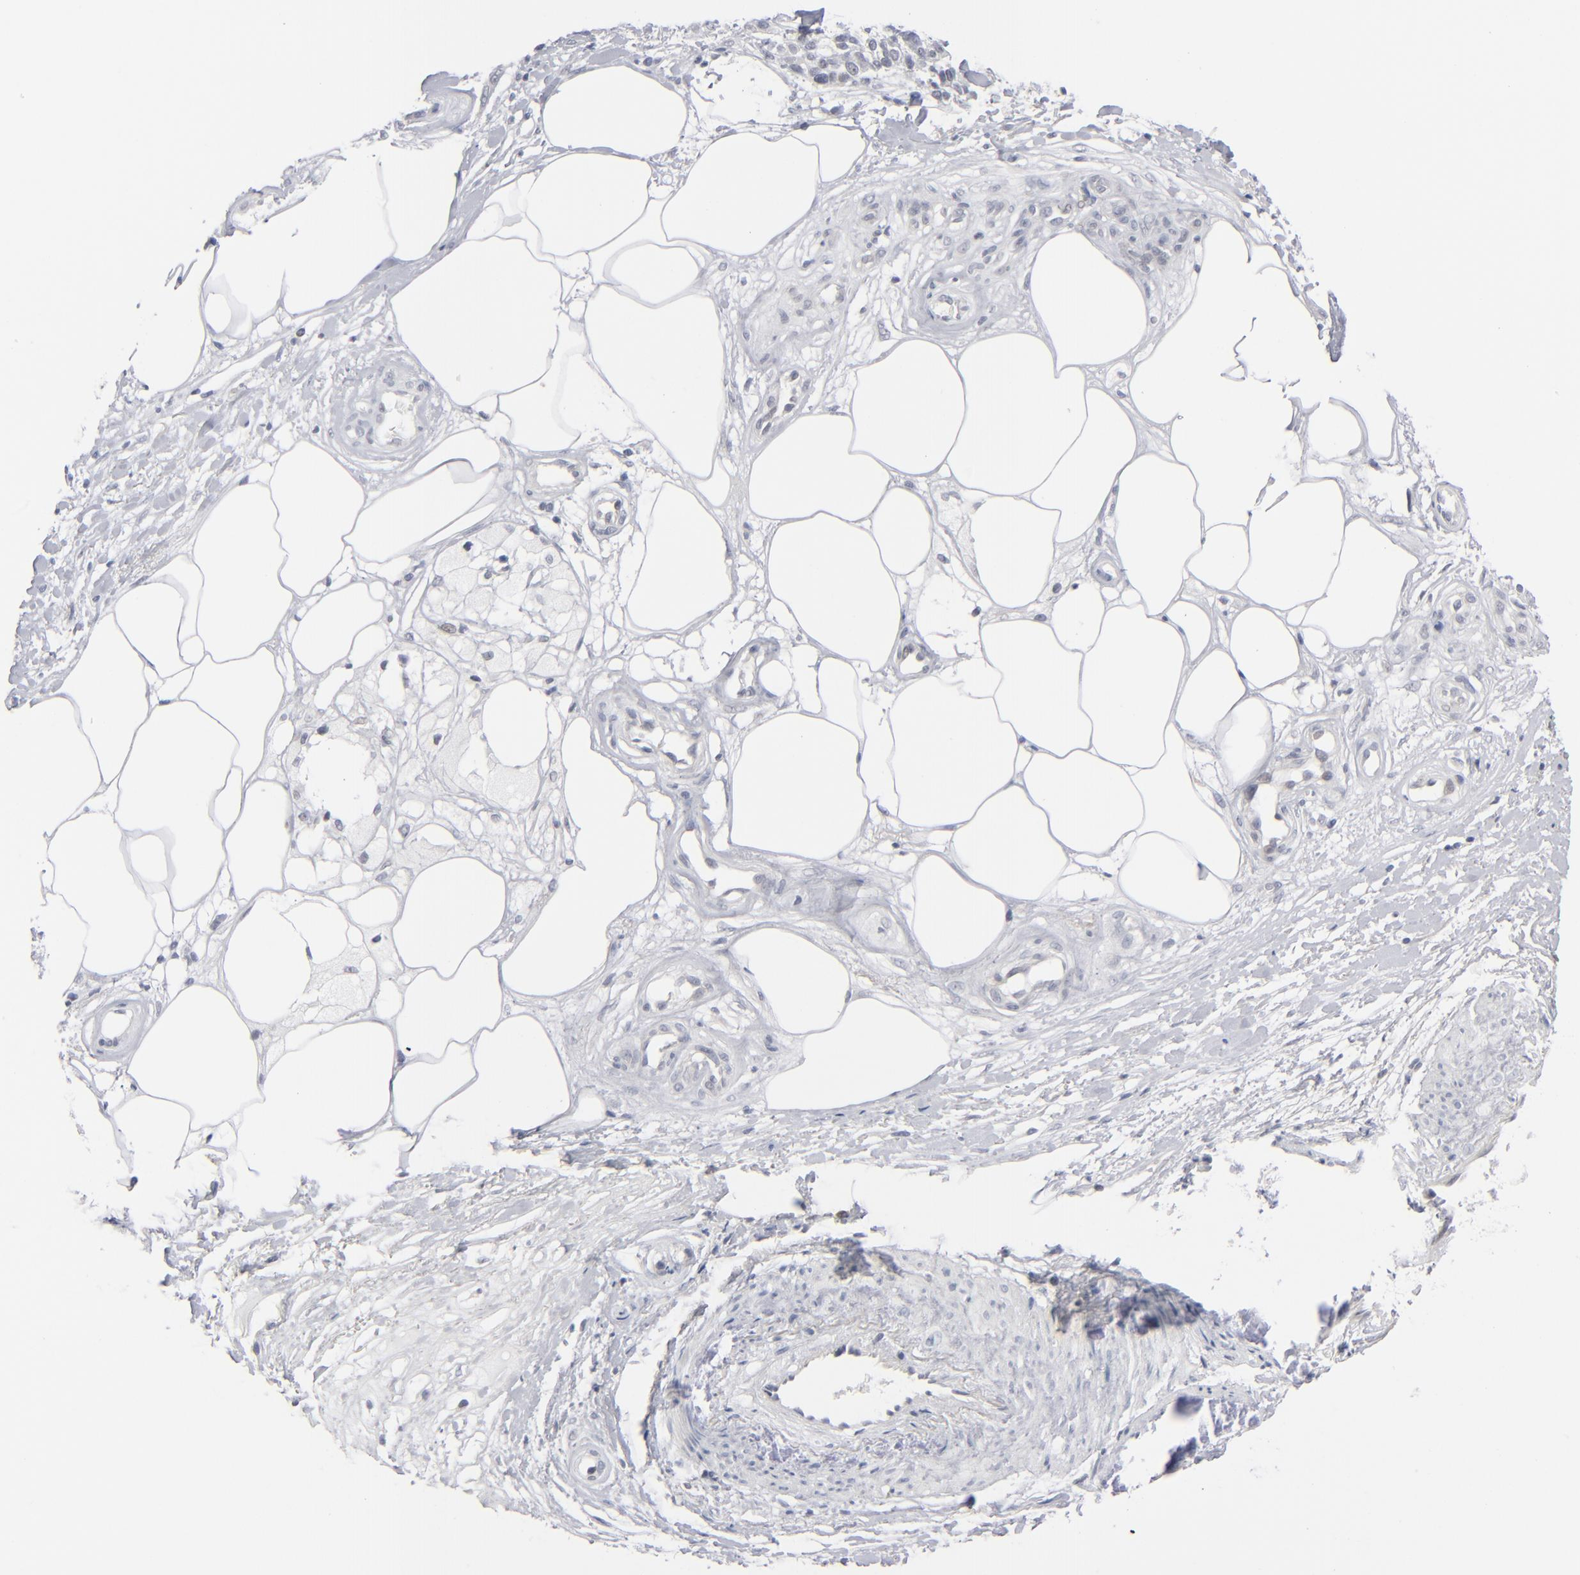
{"staining": {"intensity": "negative", "quantity": "none", "location": "none"}, "tissue": "melanoma", "cell_type": "Tumor cells", "image_type": "cancer", "snomed": [{"axis": "morphology", "description": "Malignant melanoma, NOS"}, {"axis": "topography", "description": "Skin"}], "caption": "IHC micrograph of human melanoma stained for a protein (brown), which demonstrates no staining in tumor cells.", "gene": "POF1B", "patient": {"sex": "female", "age": 85}}